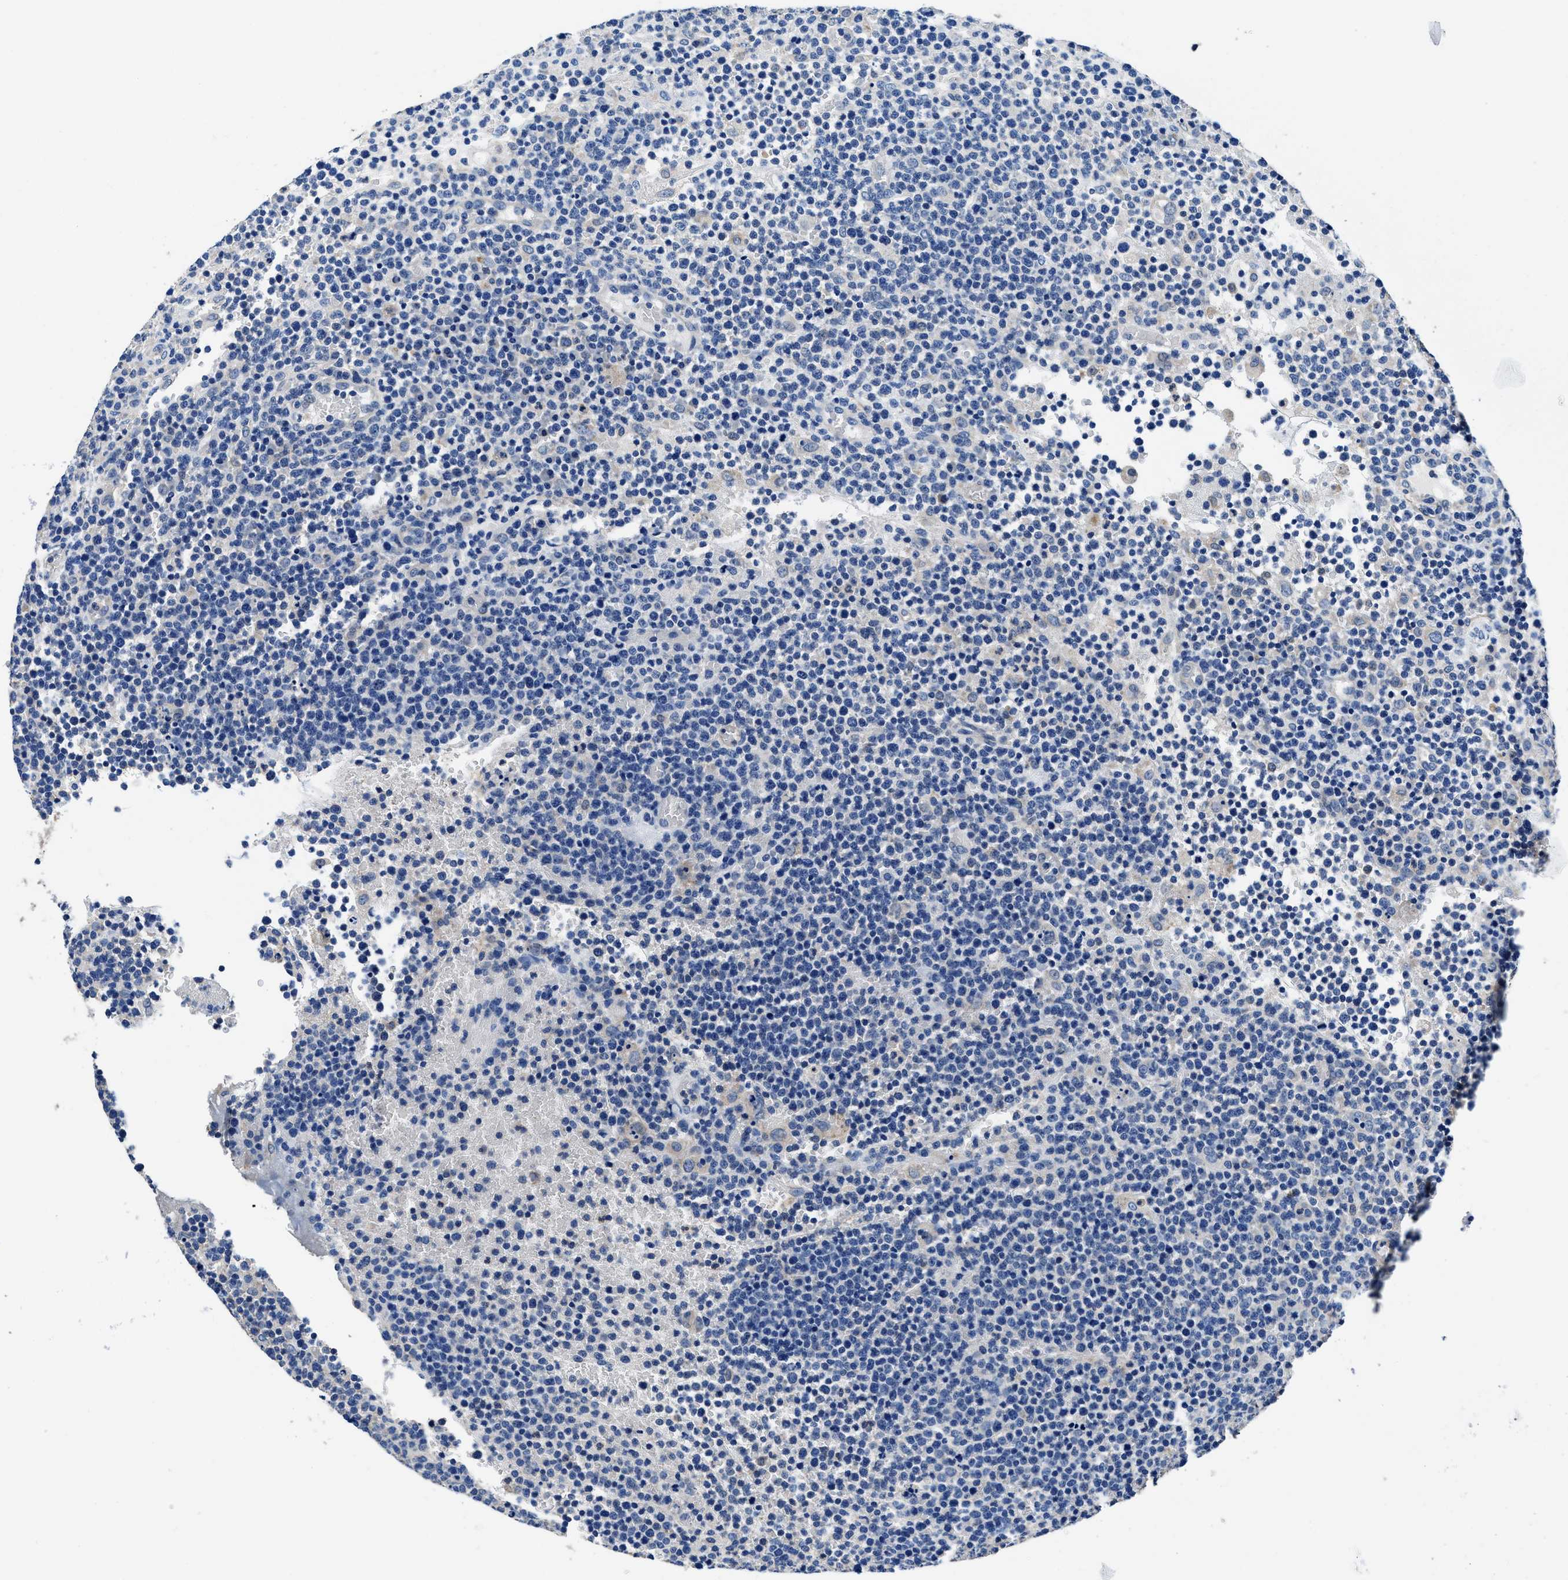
{"staining": {"intensity": "negative", "quantity": "none", "location": "none"}, "tissue": "lymphoma", "cell_type": "Tumor cells", "image_type": "cancer", "snomed": [{"axis": "morphology", "description": "Malignant lymphoma, non-Hodgkin's type, High grade"}, {"axis": "topography", "description": "Lymph node"}], "caption": "The histopathology image shows no significant staining in tumor cells of malignant lymphoma, non-Hodgkin's type (high-grade). (IHC, brightfield microscopy, high magnification).", "gene": "NEU1", "patient": {"sex": "male", "age": 61}}